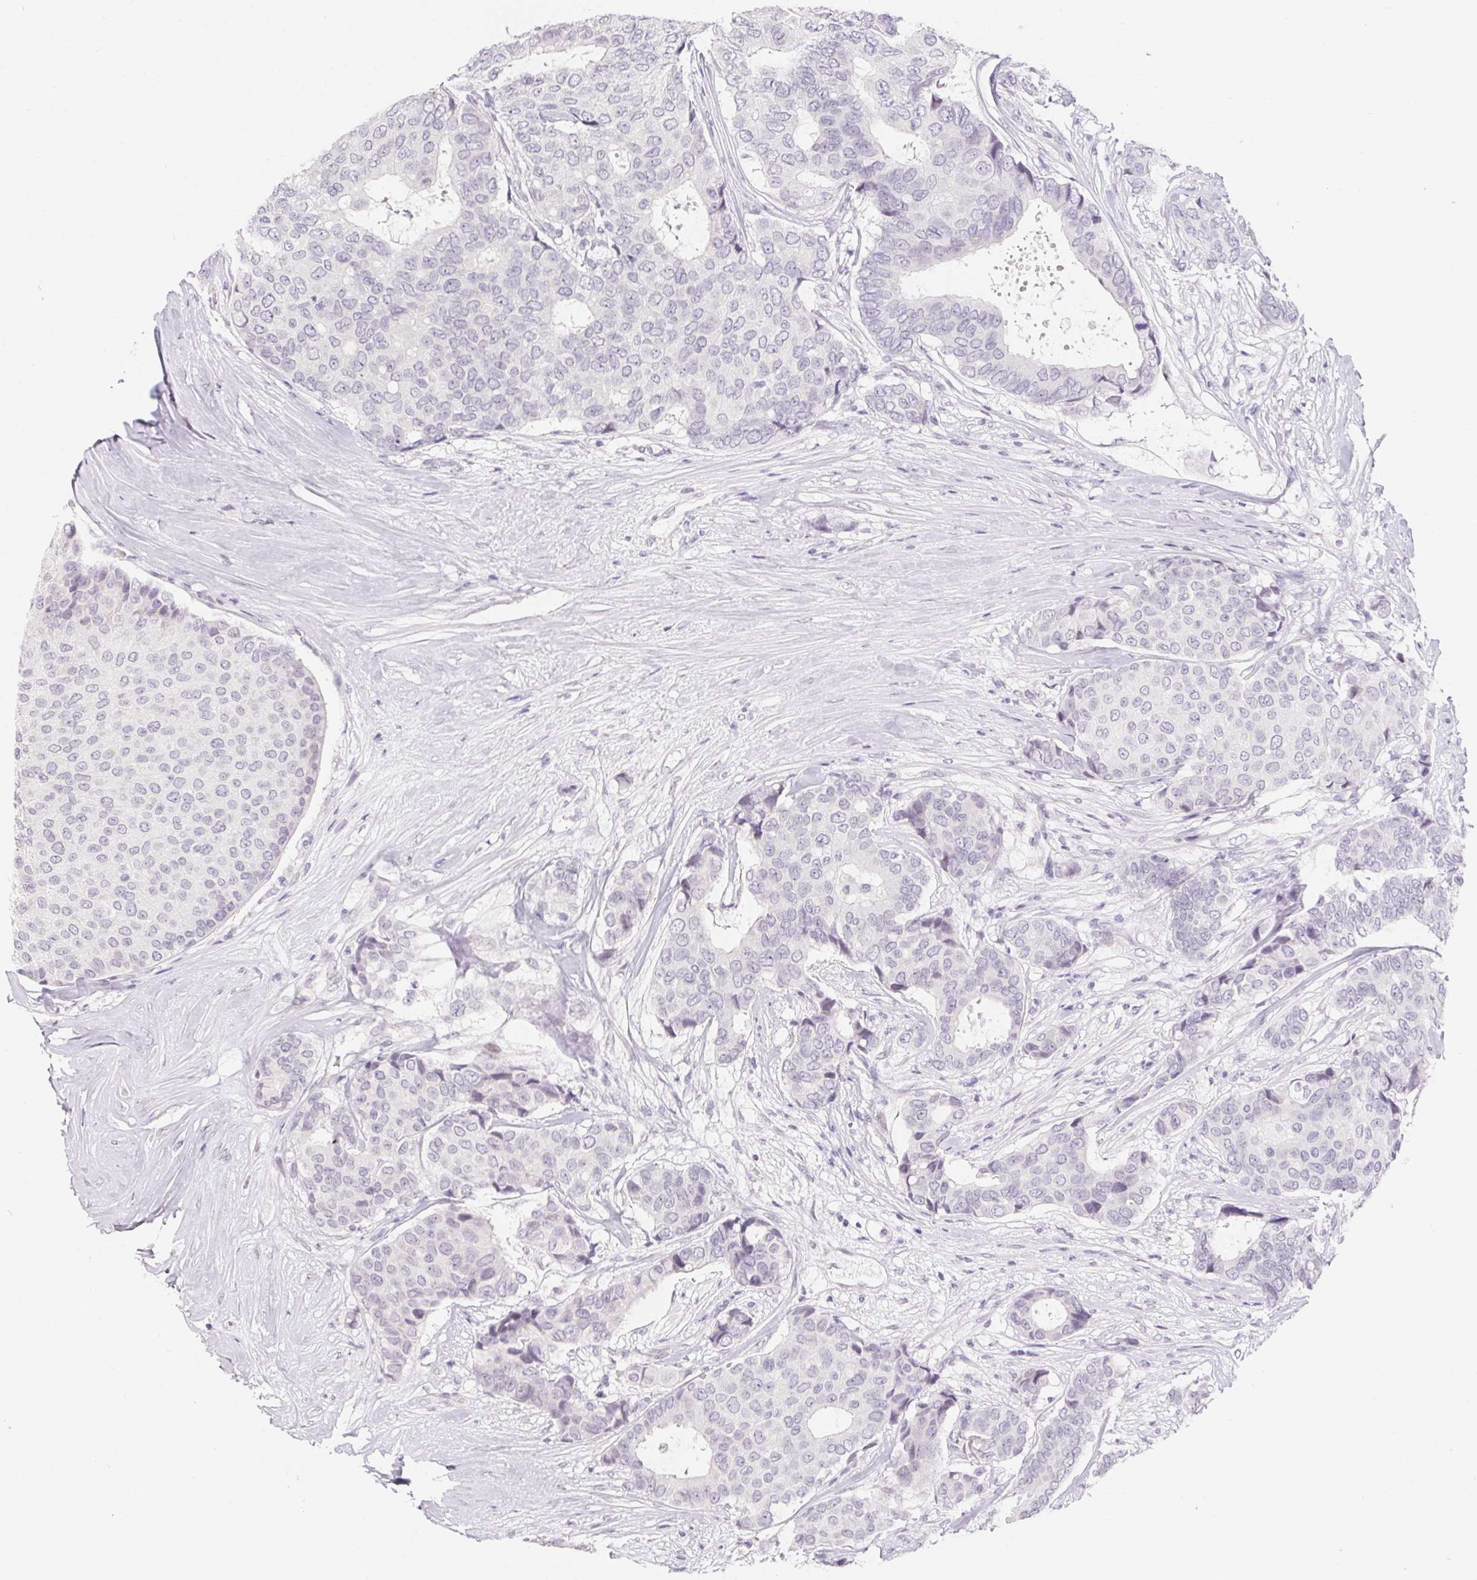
{"staining": {"intensity": "negative", "quantity": "none", "location": "none"}, "tissue": "breast cancer", "cell_type": "Tumor cells", "image_type": "cancer", "snomed": [{"axis": "morphology", "description": "Duct carcinoma"}, {"axis": "topography", "description": "Breast"}], "caption": "Breast cancer (infiltrating ductal carcinoma) was stained to show a protein in brown. There is no significant positivity in tumor cells.", "gene": "MORC1", "patient": {"sex": "female", "age": 75}}